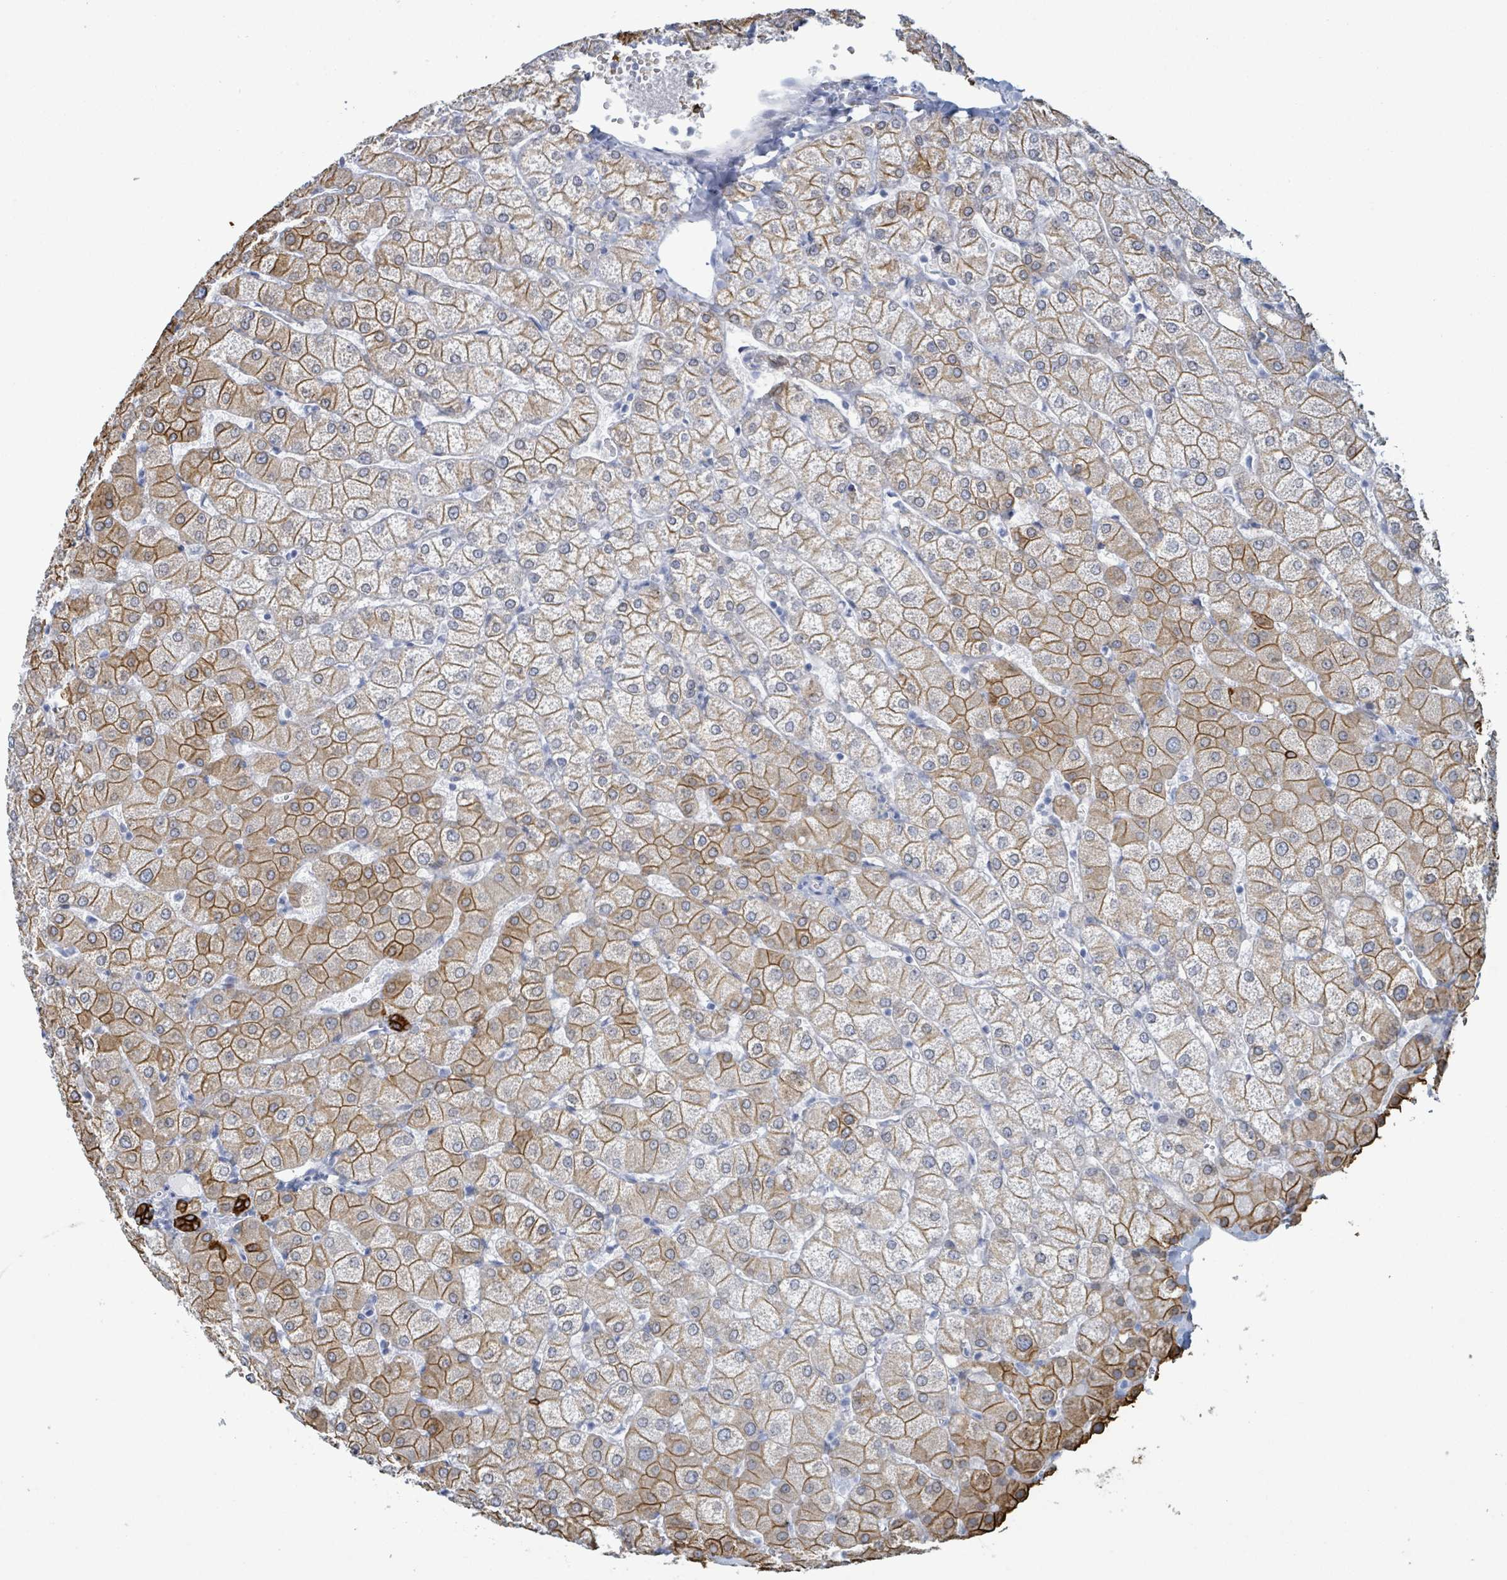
{"staining": {"intensity": "strong", "quantity": ">75%", "location": "cytoplasmic/membranous"}, "tissue": "liver", "cell_type": "Cholangiocytes", "image_type": "normal", "snomed": [{"axis": "morphology", "description": "Normal tissue, NOS"}, {"axis": "topography", "description": "Liver"}], "caption": "A high amount of strong cytoplasmic/membranous staining is identified in about >75% of cholangiocytes in benign liver. The staining is performed using DAB brown chromogen to label protein expression. The nuclei are counter-stained blue using hematoxylin.", "gene": "KRT8", "patient": {"sex": "female", "age": 54}}